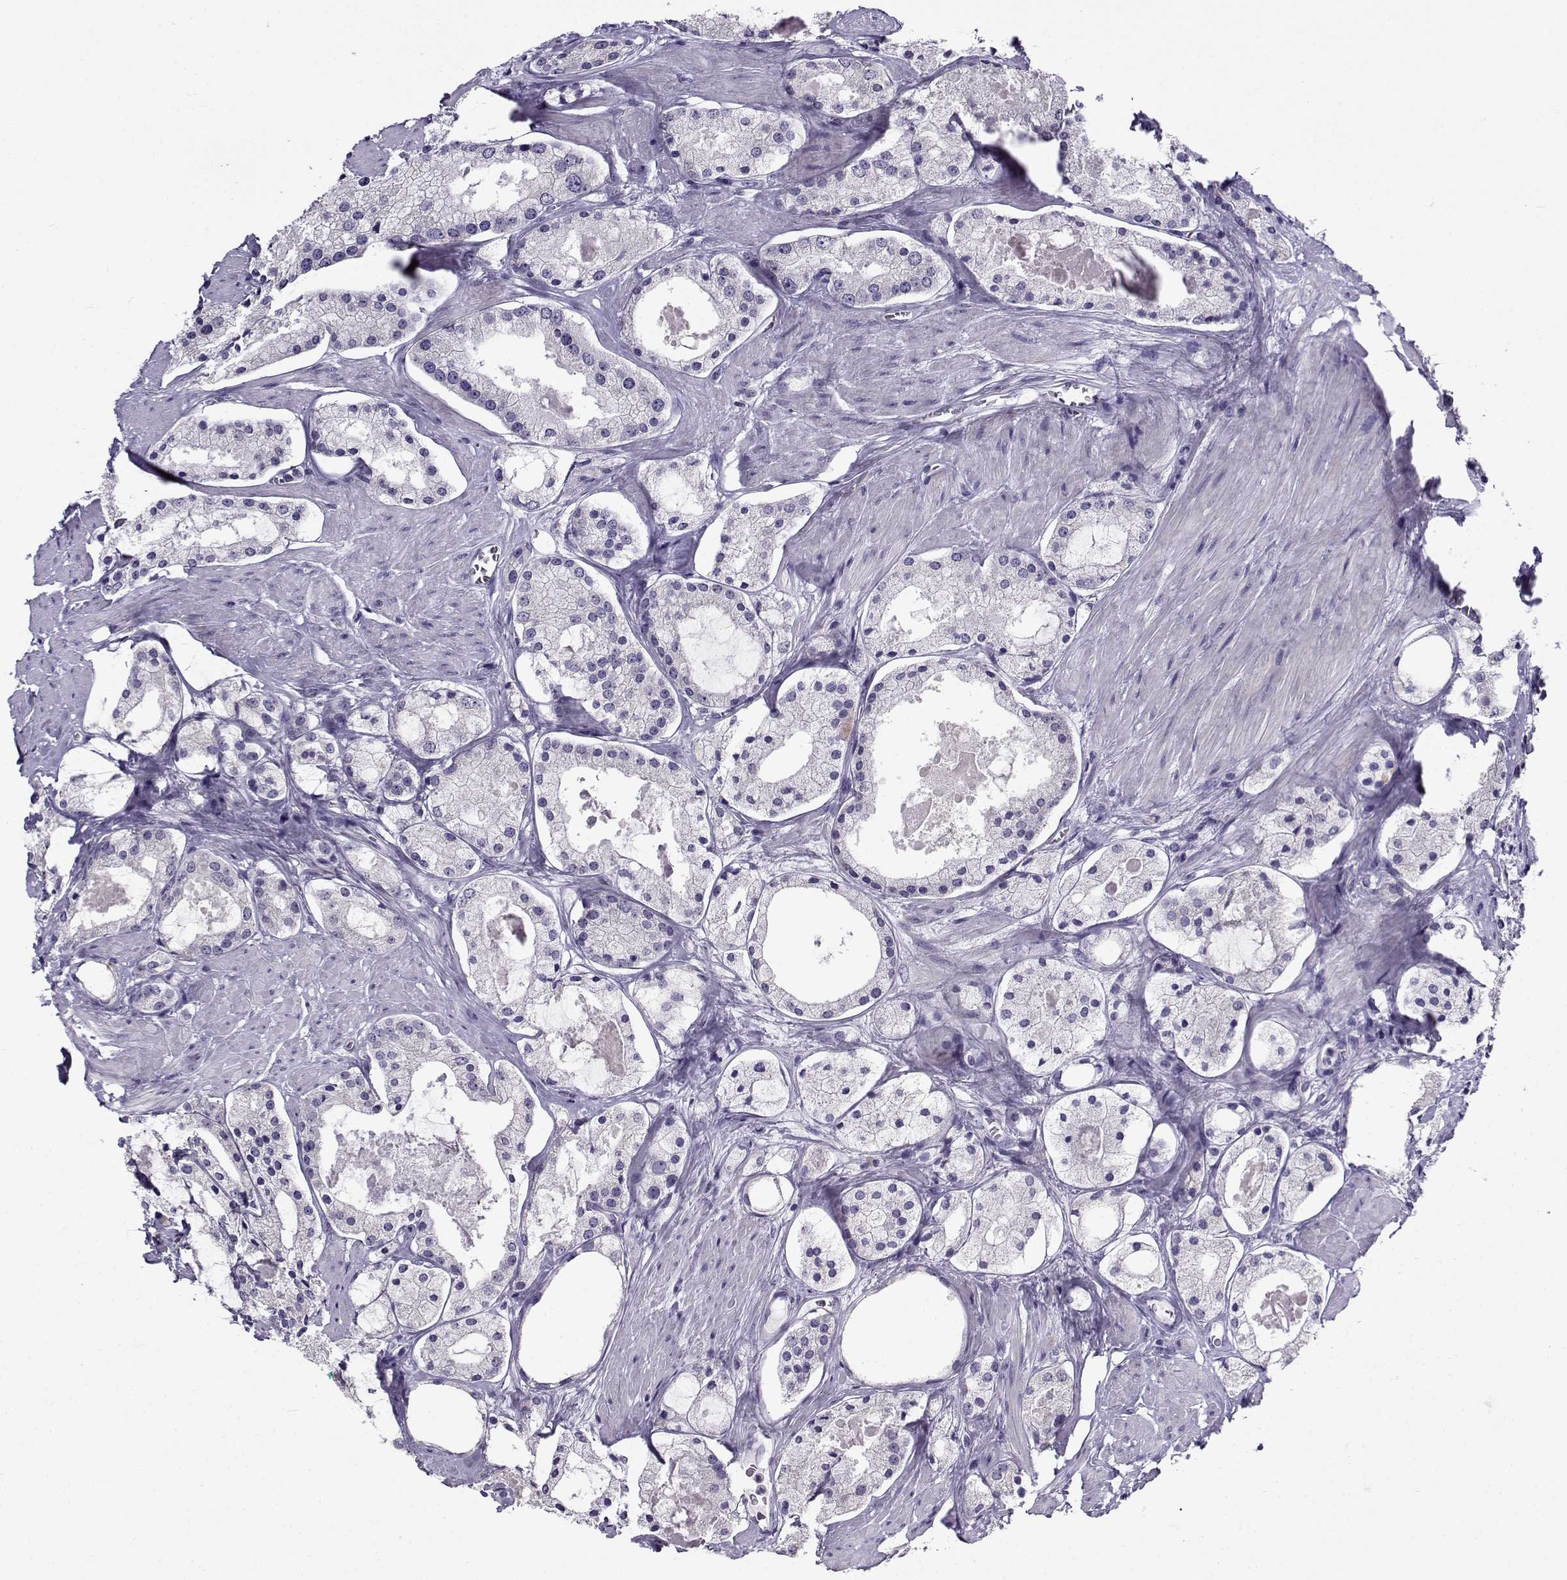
{"staining": {"intensity": "negative", "quantity": "none", "location": "none"}, "tissue": "prostate cancer", "cell_type": "Tumor cells", "image_type": "cancer", "snomed": [{"axis": "morphology", "description": "Adenocarcinoma, NOS"}, {"axis": "morphology", "description": "Adenocarcinoma, High grade"}, {"axis": "topography", "description": "Prostate"}], "caption": "IHC of prostate adenocarcinoma exhibits no staining in tumor cells.", "gene": "FEZF1", "patient": {"sex": "male", "age": 64}}